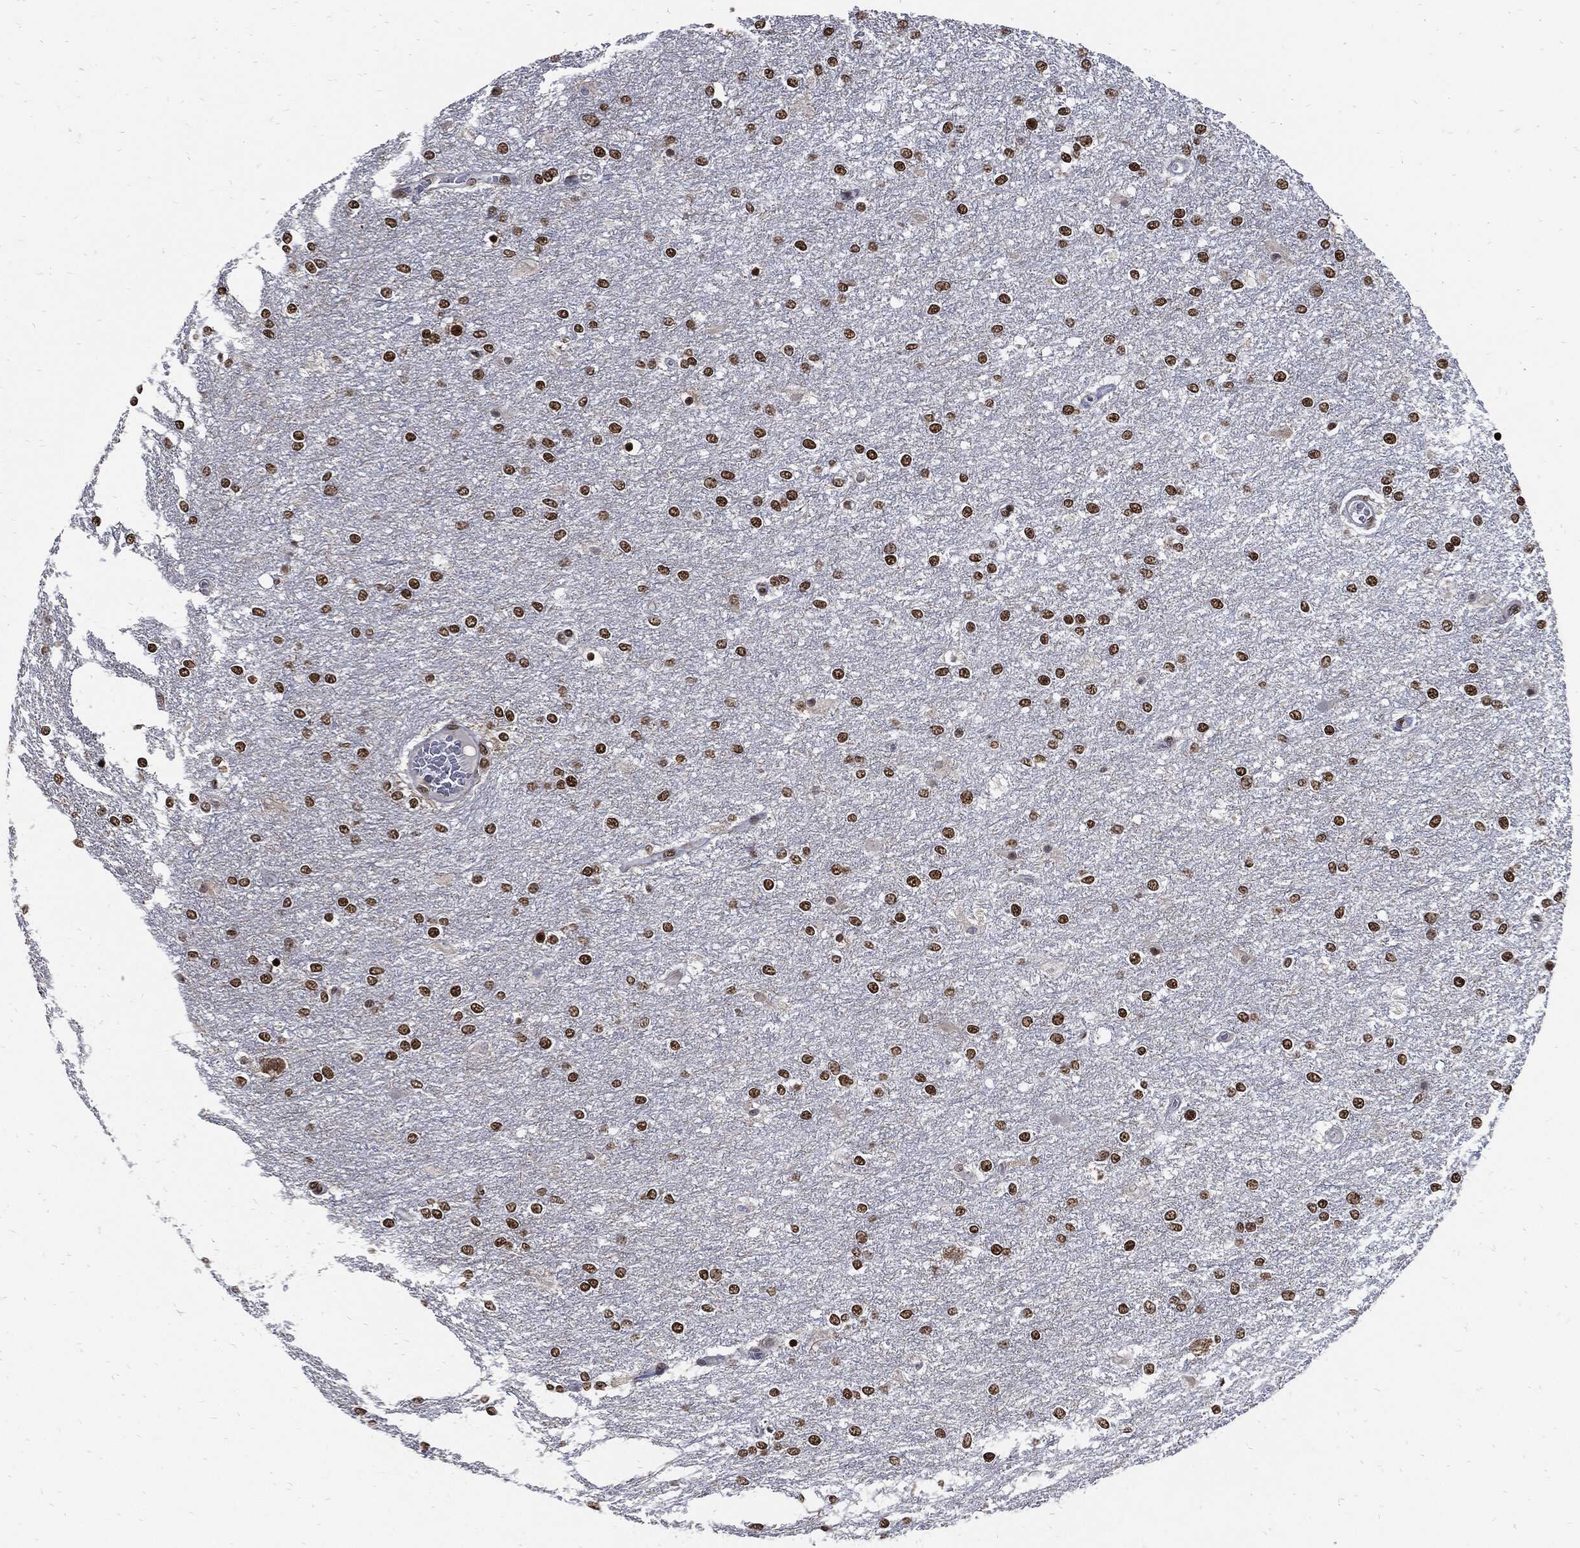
{"staining": {"intensity": "strong", "quantity": ">75%", "location": "nuclear"}, "tissue": "glioma", "cell_type": "Tumor cells", "image_type": "cancer", "snomed": [{"axis": "morphology", "description": "Glioma, malignant, High grade"}, {"axis": "topography", "description": "Brain"}], "caption": "A brown stain highlights strong nuclear positivity of a protein in glioma tumor cells. (DAB (3,3'-diaminobenzidine) IHC with brightfield microscopy, high magnification).", "gene": "TERF2", "patient": {"sex": "female", "age": 61}}